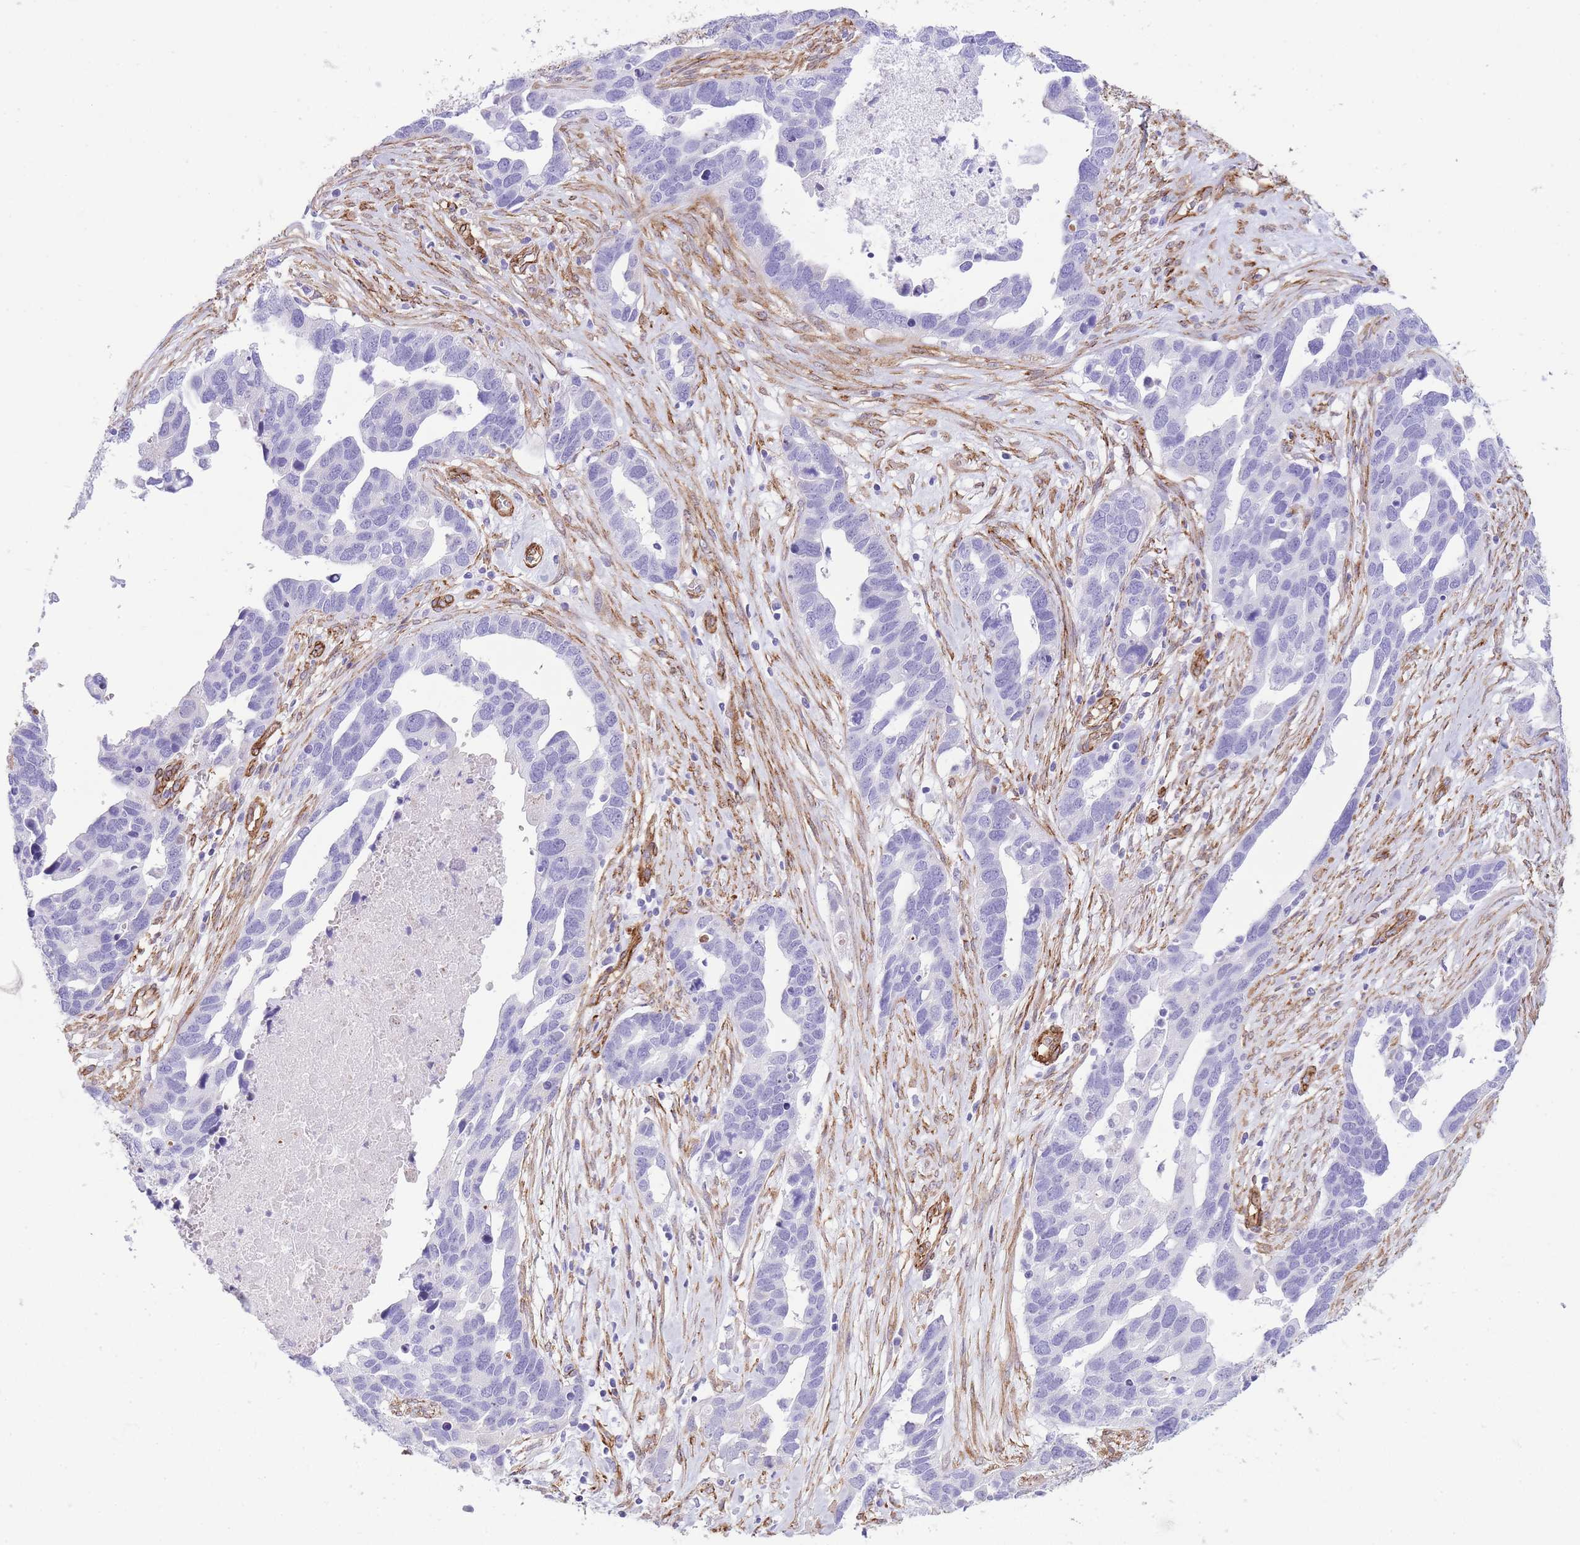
{"staining": {"intensity": "negative", "quantity": "none", "location": "none"}, "tissue": "ovarian cancer", "cell_type": "Tumor cells", "image_type": "cancer", "snomed": [{"axis": "morphology", "description": "Cystadenocarcinoma, serous, NOS"}, {"axis": "topography", "description": "Ovary"}], "caption": "A high-resolution photomicrograph shows IHC staining of serous cystadenocarcinoma (ovarian), which shows no significant expression in tumor cells. (Brightfield microscopy of DAB (3,3'-diaminobenzidine) immunohistochemistry at high magnification).", "gene": "CAVIN1", "patient": {"sex": "female", "age": 54}}